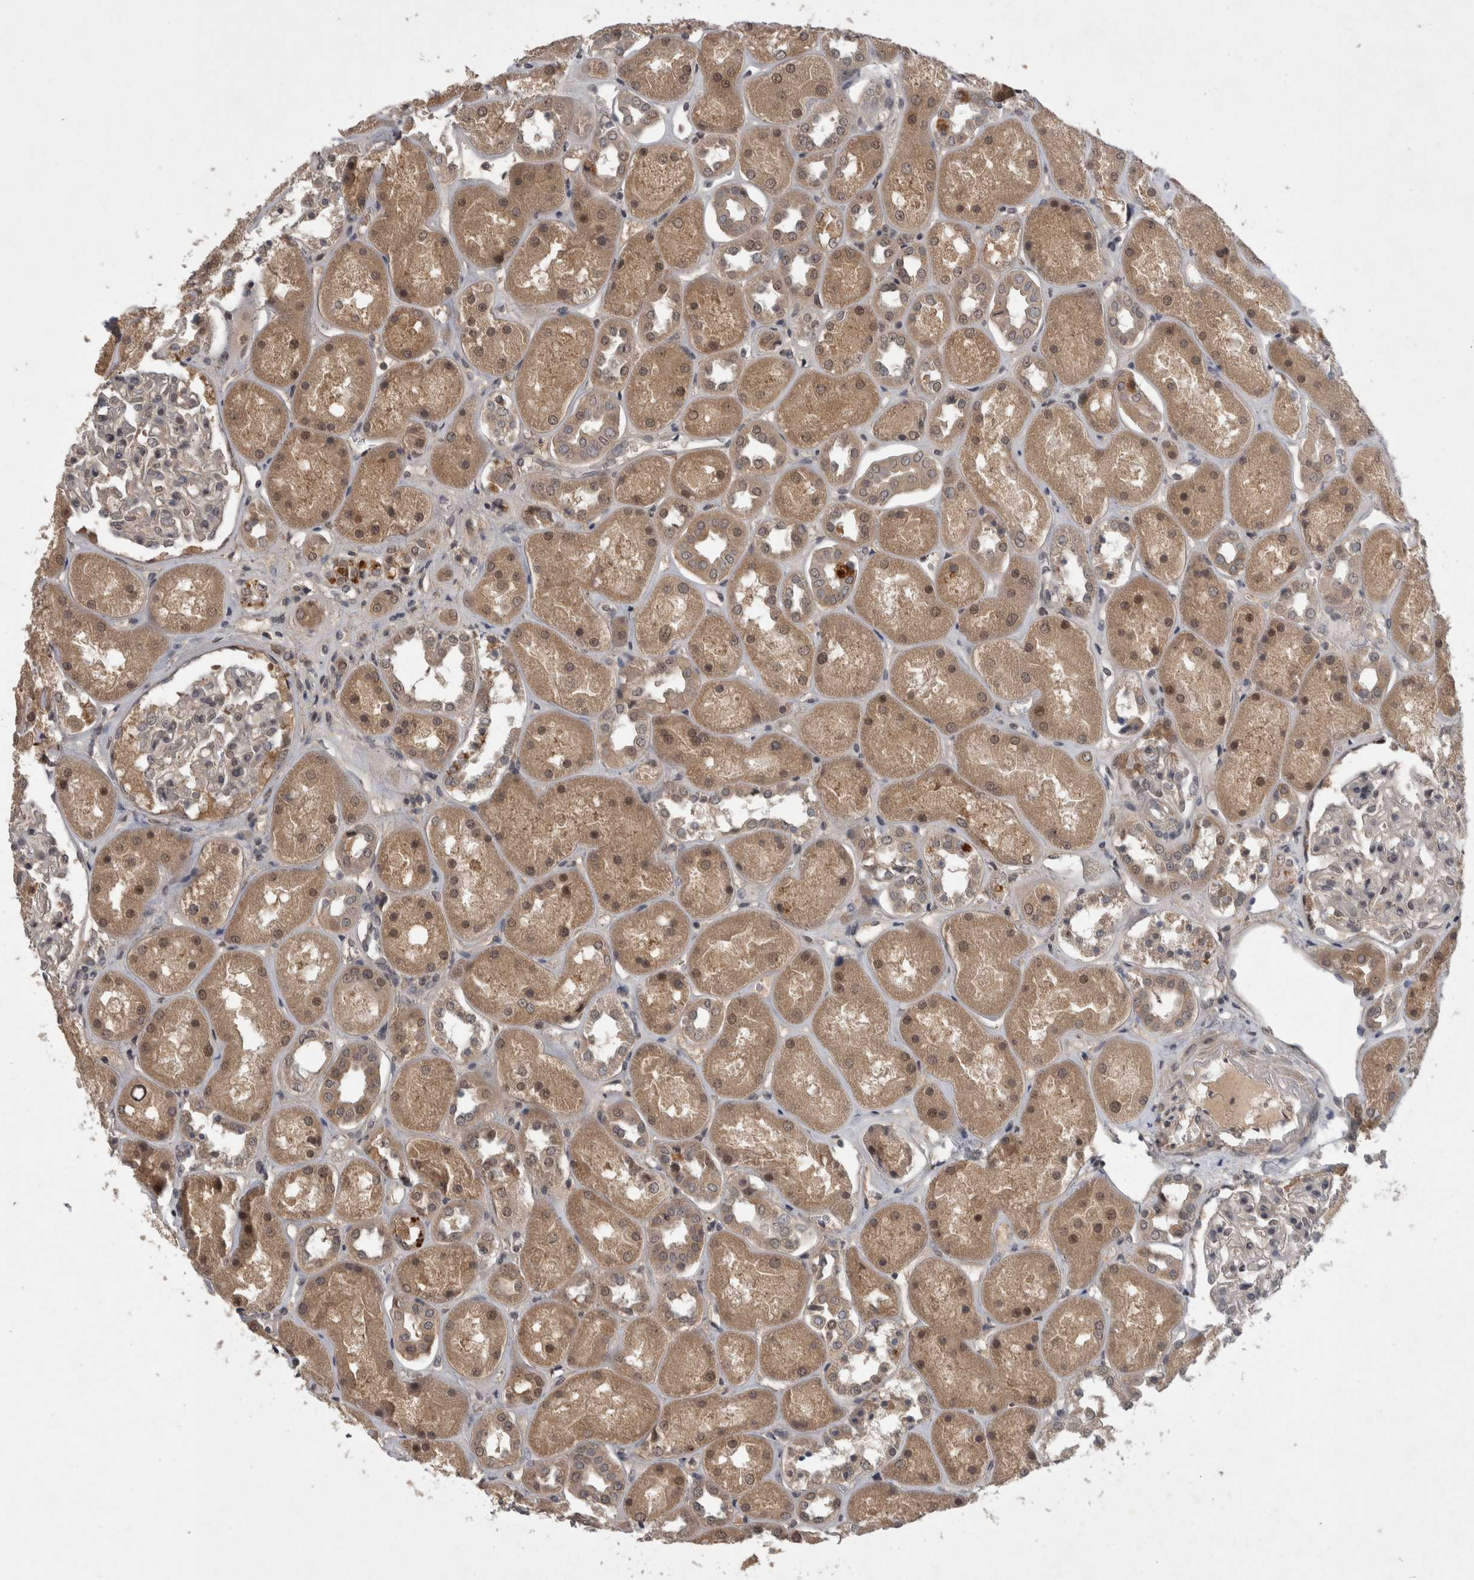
{"staining": {"intensity": "negative", "quantity": "none", "location": "none"}, "tissue": "kidney", "cell_type": "Cells in glomeruli", "image_type": "normal", "snomed": [{"axis": "morphology", "description": "Normal tissue, NOS"}, {"axis": "topography", "description": "Kidney"}], "caption": "The image shows no staining of cells in glomeruli in normal kidney.", "gene": "ZNF114", "patient": {"sex": "male", "age": 70}}